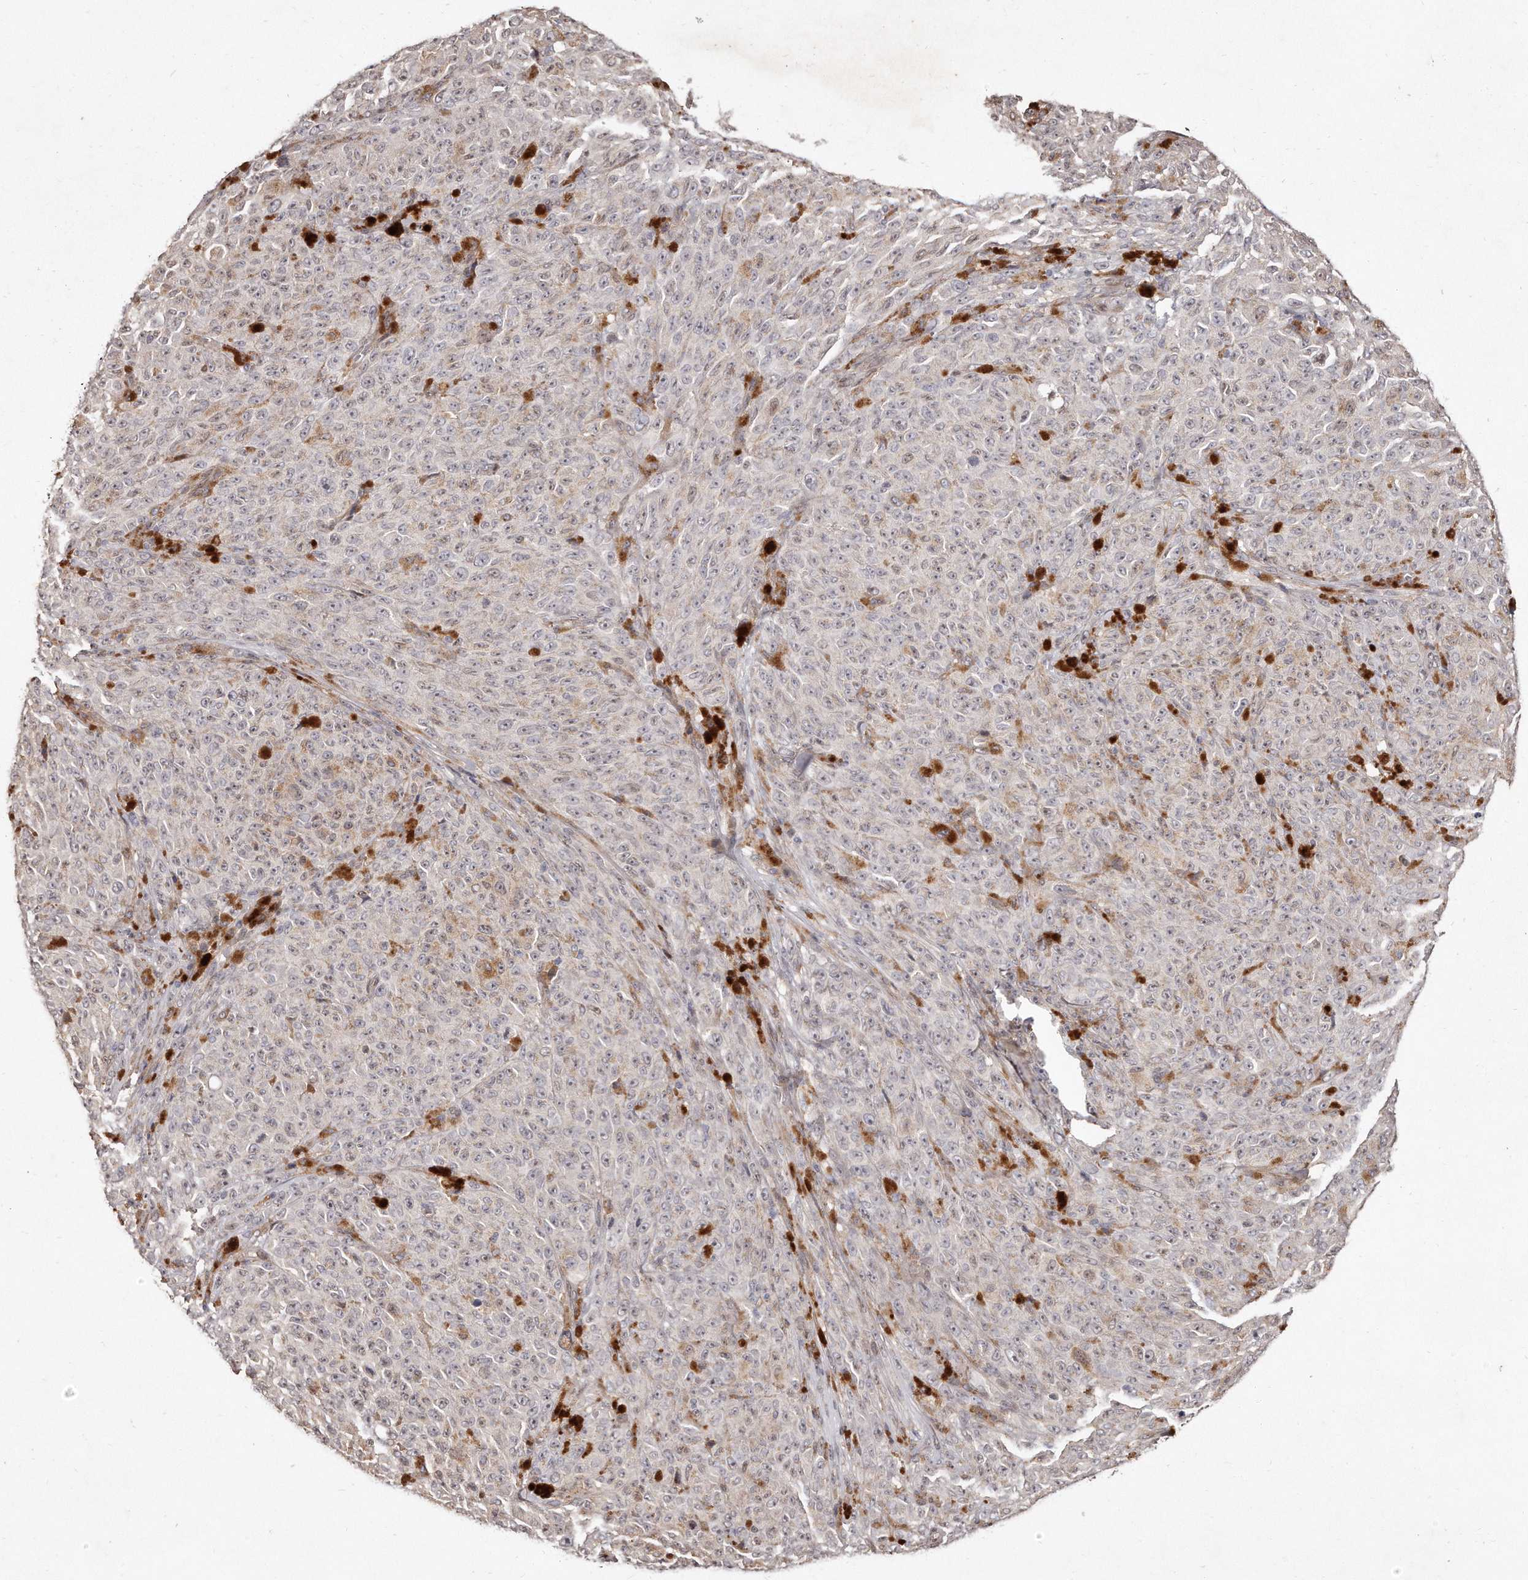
{"staining": {"intensity": "negative", "quantity": "none", "location": "none"}, "tissue": "melanoma", "cell_type": "Tumor cells", "image_type": "cancer", "snomed": [{"axis": "morphology", "description": "Malignant melanoma, NOS"}, {"axis": "topography", "description": "Skin"}], "caption": "Tumor cells are negative for protein expression in human malignant melanoma.", "gene": "HASPIN", "patient": {"sex": "female", "age": 82}}